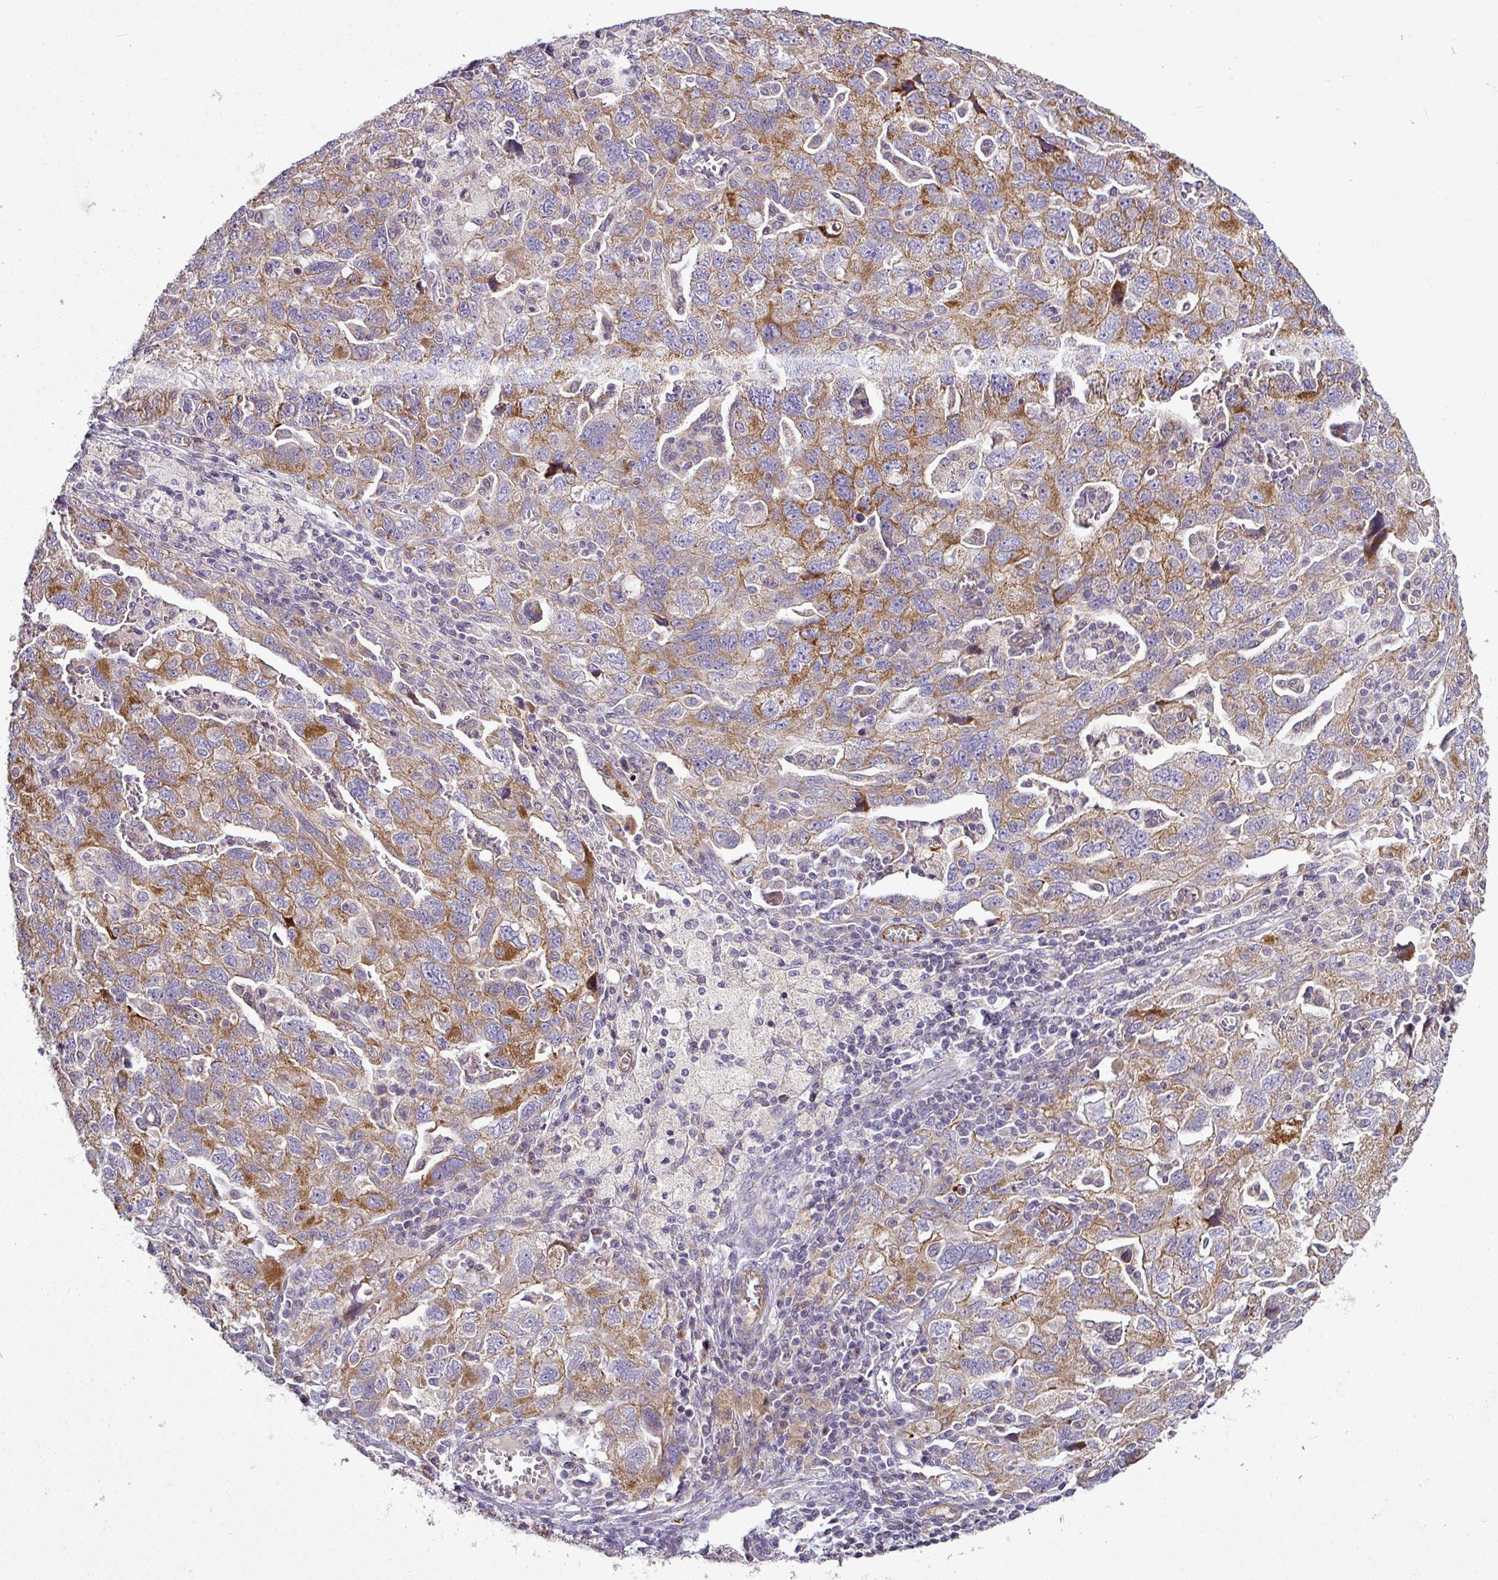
{"staining": {"intensity": "moderate", "quantity": ">75%", "location": "cytoplasmic/membranous"}, "tissue": "ovarian cancer", "cell_type": "Tumor cells", "image_type": "cancer", "snomed": [{"axis": "morphology", "description": "Carcinoma, NOS"}, {"axis": "morphology", "description": "Cystadenocarcinoma, serous, NOS"}, {"axis": "topography", "description": "Ovary"}], "caption": "Ovarian cancer stained for a protein displays moderate cytoplasmic/membranous positivity in tumor cells. (Stains: DAB in brown, nuclei in blue, Microscopy: brightfield microscopy at high magnification).", "gene": "GAN", "patient": {"sex": "female", "age": 69}}